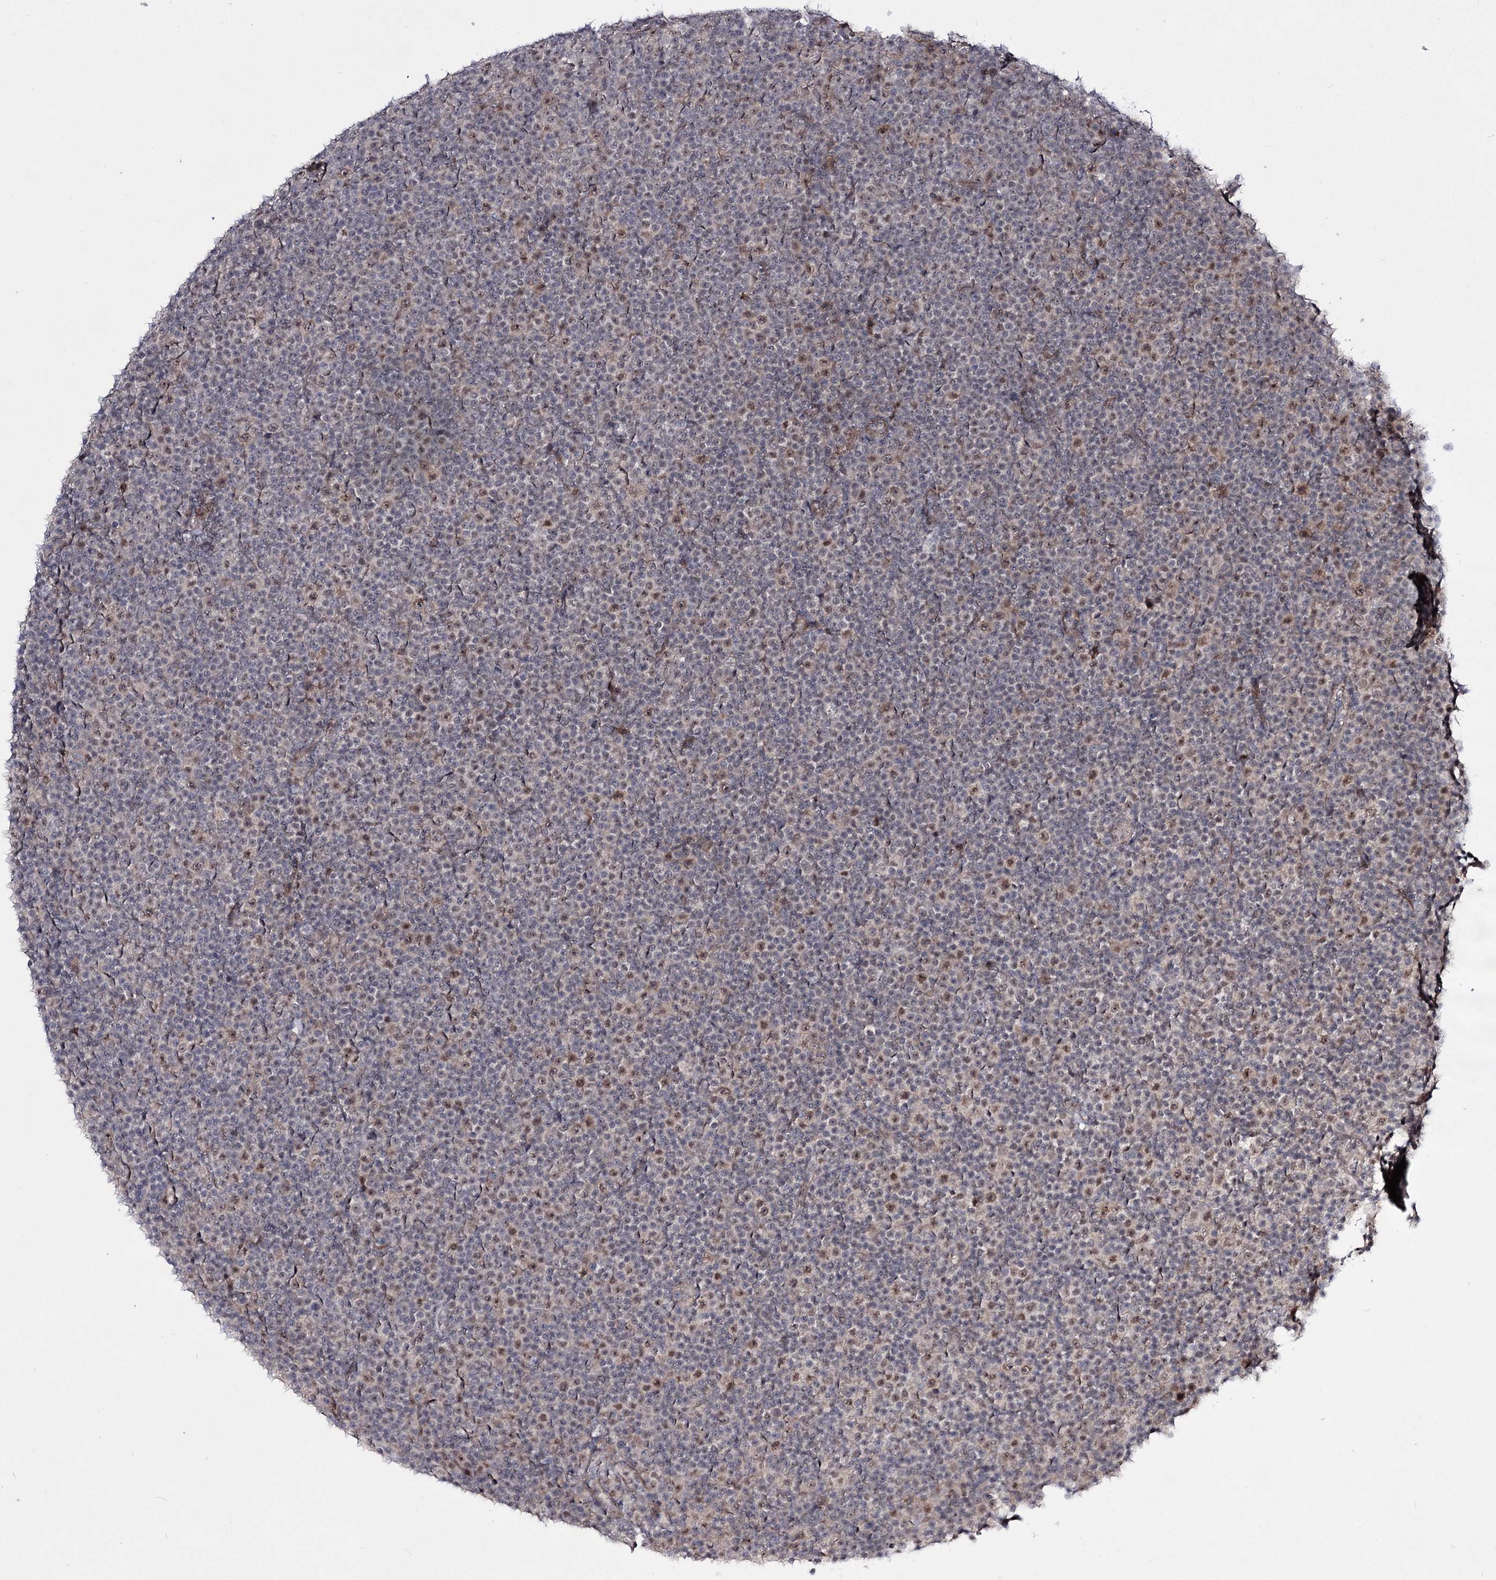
{"staining": {"intensity": "moderate", "quantity": "<25%", "location": "nuclear"}, "tissue": "lymphoma", "cell_type": "Tumor cells", "image_type": "cancer", "snomed": [{"axis": "morphology", "description": "Malignant lymphoma, non-Hodgkin's type, Low grade"}, {"axis": "topography", "description": "Lymph node"}], "caption": "Tumor cells demonstrate low levels of moderate nuclear positivity in approximately <25% of cells in human lymphoma.", "gene": "HOXC11", "patient": {"sex": "female", "age": 67}}